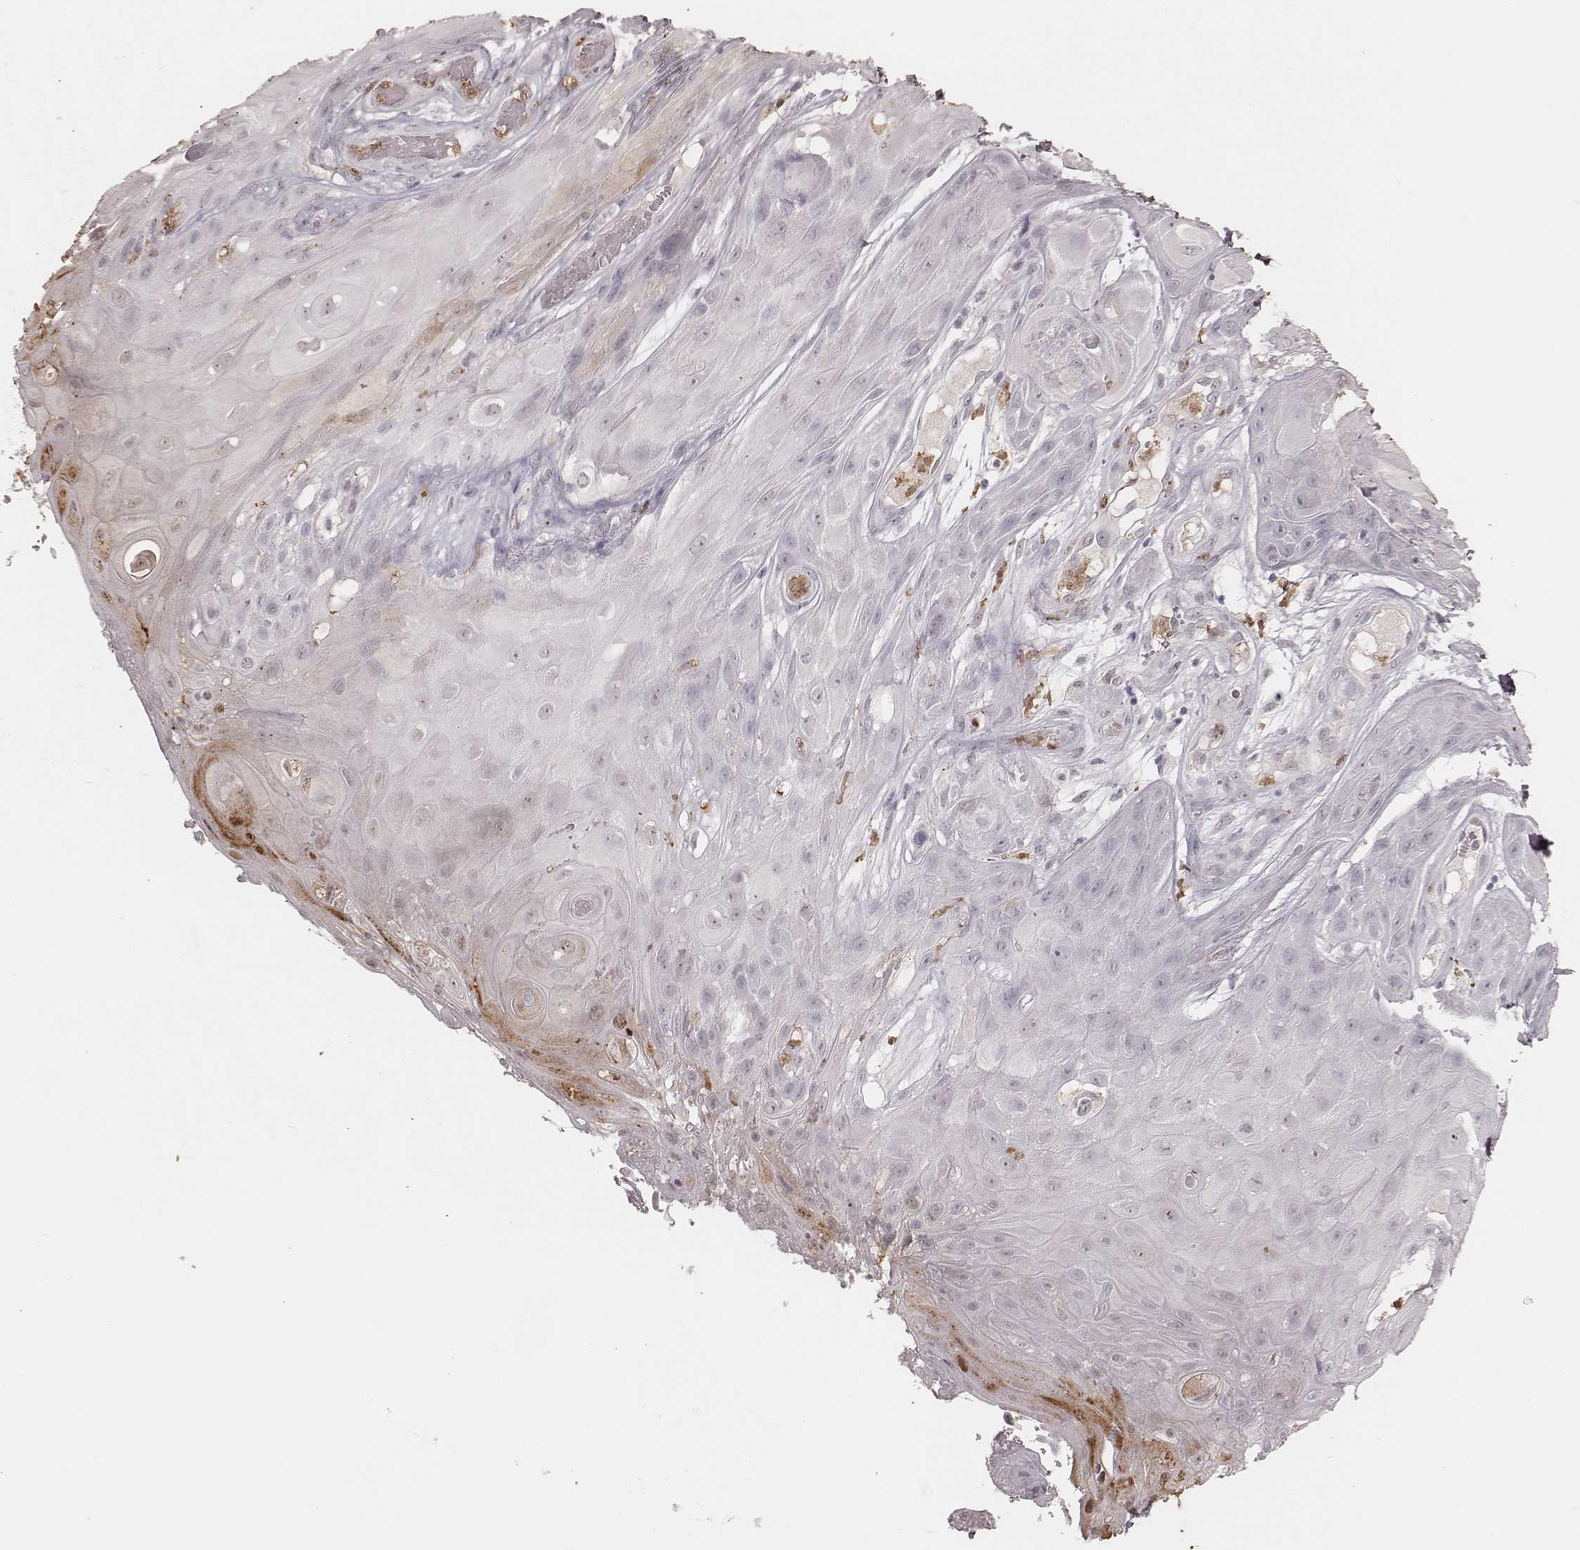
{"staining": {"intensity": "negative", "quantity": "none", "location": "none"}, "tissue": "skin cancer", "cell_type": "Tumor cells", "image_type": "cancer", "snomed": [{"axis": "morphology", "description": "Squamous cell carcinoma, NOS"}, {"axis": "topography", "description": "Skin"}], "caption": "Skin cancer (squamous cell carcinoma) was stained to show a protein in brown. There is no significant staining in tumor cells.", "gene": "KITLG", "patient": {"sex": "male", "age": 62}}